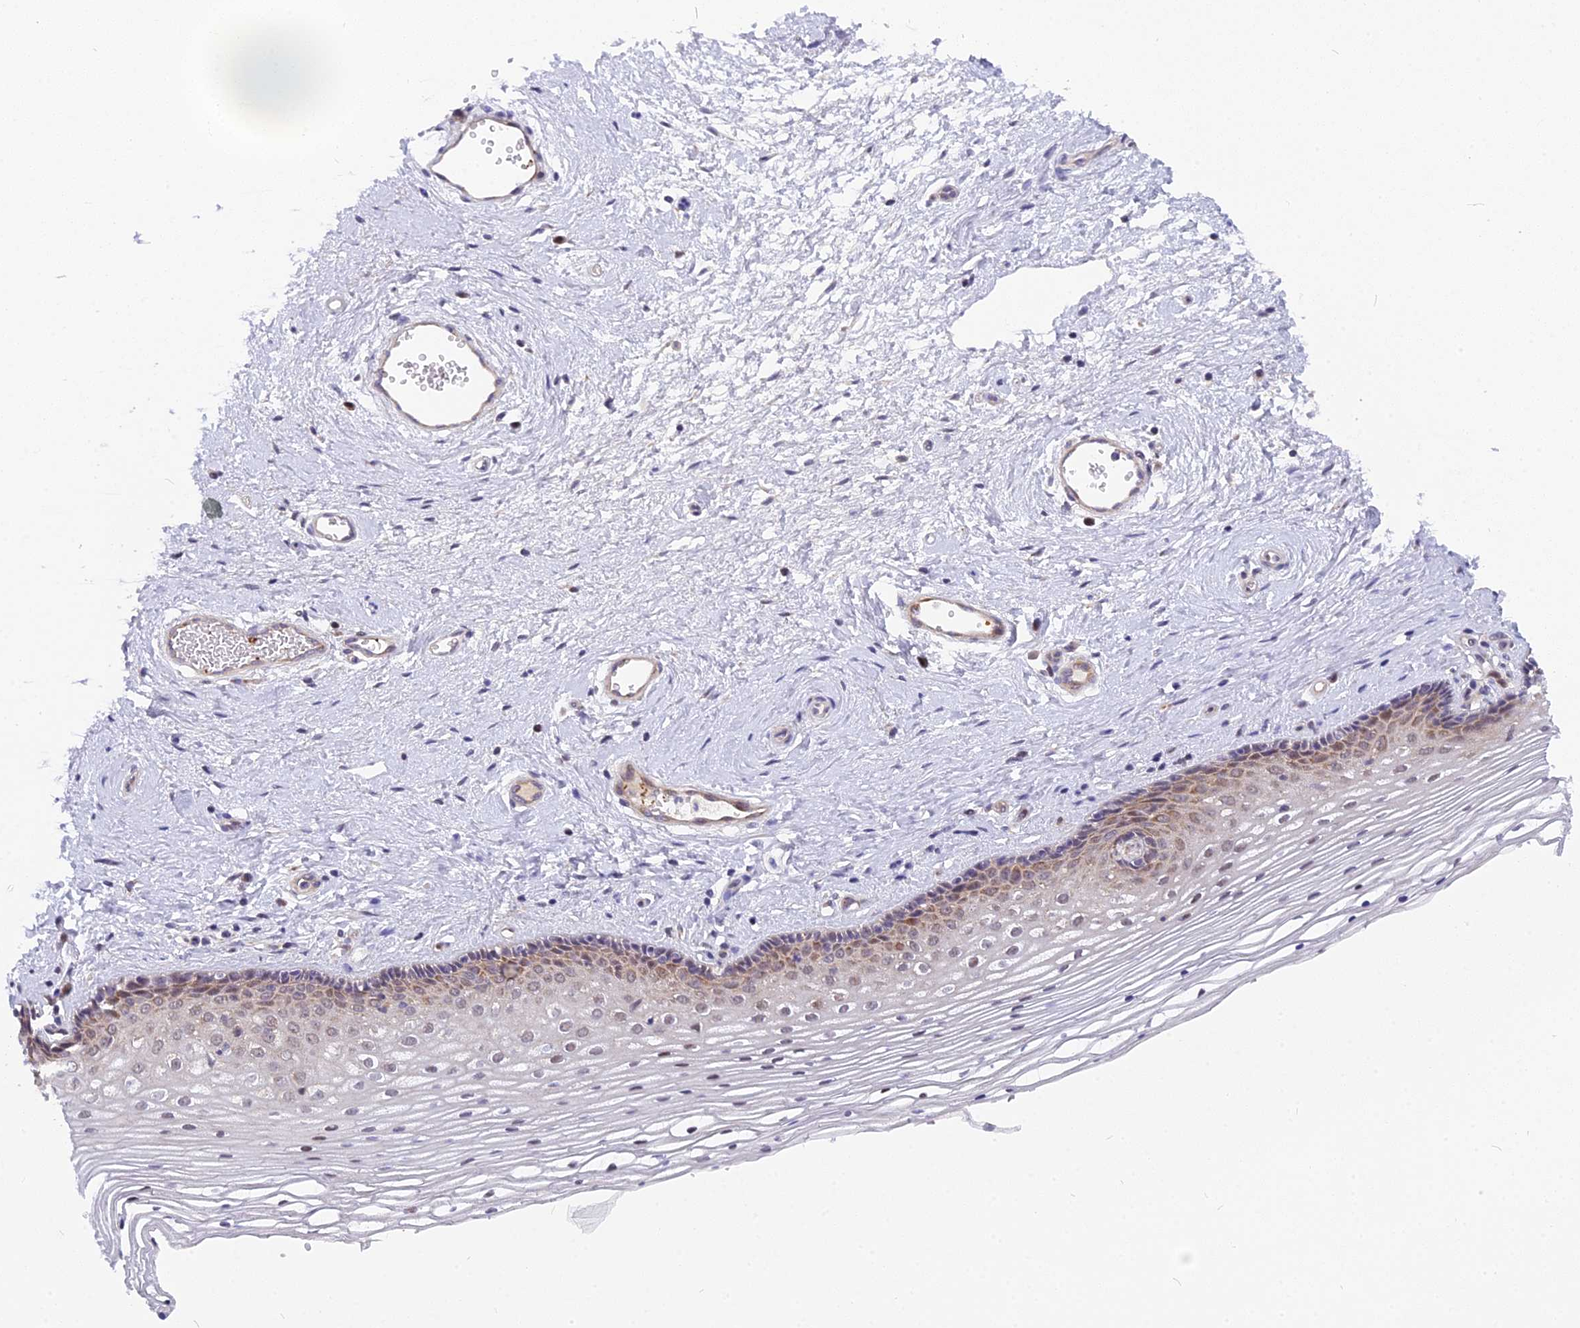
{"staining": {"intensity": "weak", "quantity": "<25%", "location": "cytoplasmic/membranous,nuclear"}, "tissue": "vagina", "cell_type": "Squamous epithelial cells", "image_type": "normal", "snomed": [{"axis": "morphology", "description": "Normal tissue, NOS"}, {"axis": "topography", "description": "Vagina"}], "caption": "An immunohistochemistry histopathology image of normal vagina is shown. There is no staining in squamous epithelial cells of vagina.", "gene": "CMC1", "patient": {"sex": "female", "age": 46}}